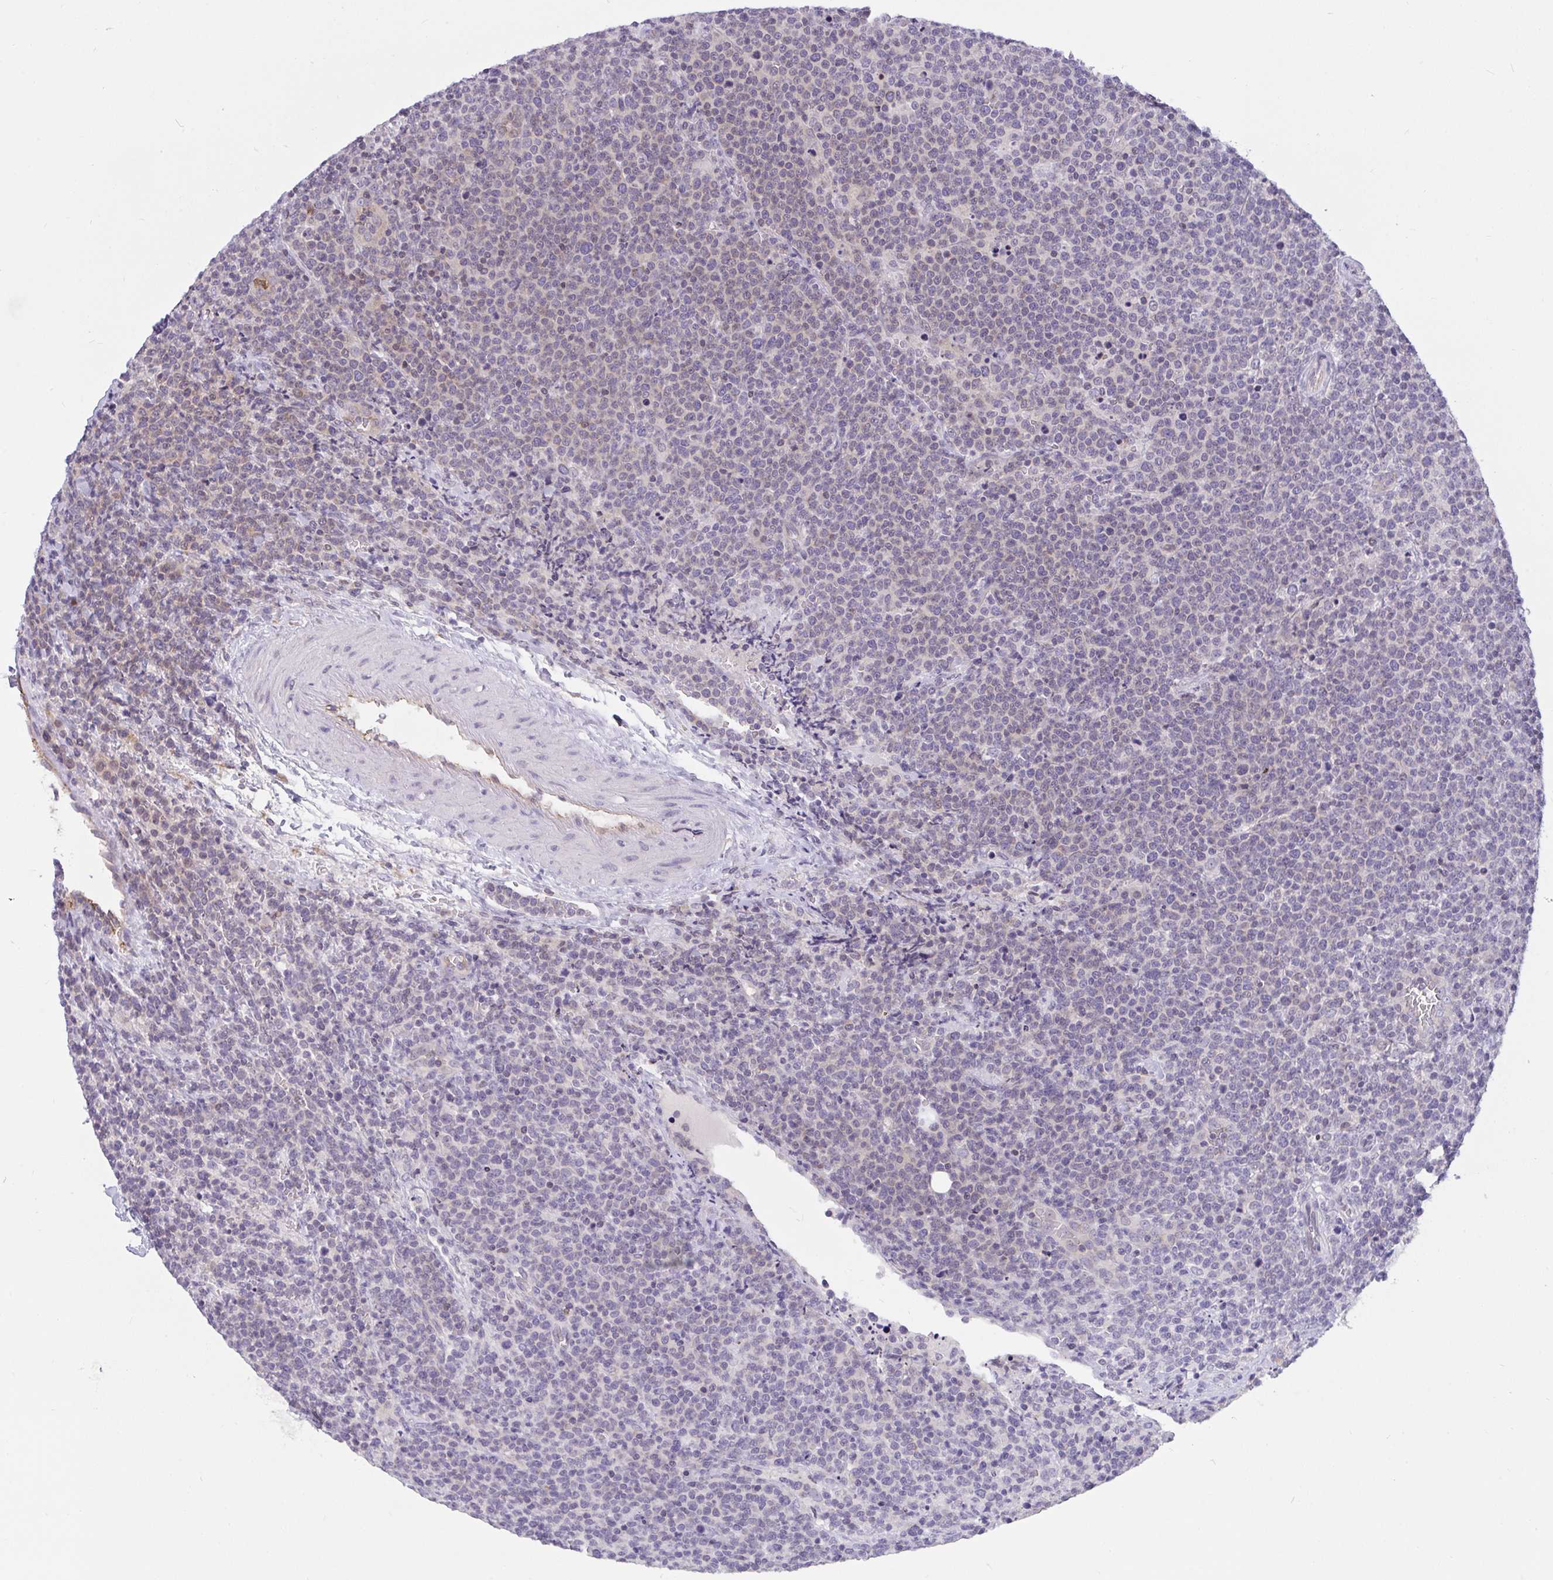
{"staining": {"intensity": "negative", "quantity": "none", "location": "none"}, "tissue": "lymphoma", "cell_type": "Tumor cells", "image_type": "cancer", "snomed": [{"axis": "morphology", "description": "Malignant lymphoma, non-Hodgkin's type, High grade"}, {"axis": "topography", "description": "Lymph node"}], "caption": "Tumor cells are negative for brown protein staining in lymphoma. (DAB (3,3'-diaminobenzidine) IHC with hematoxylin counter stain).", "gene": "SEMA6B", "patient": {"sex": "male", "age": 61}}